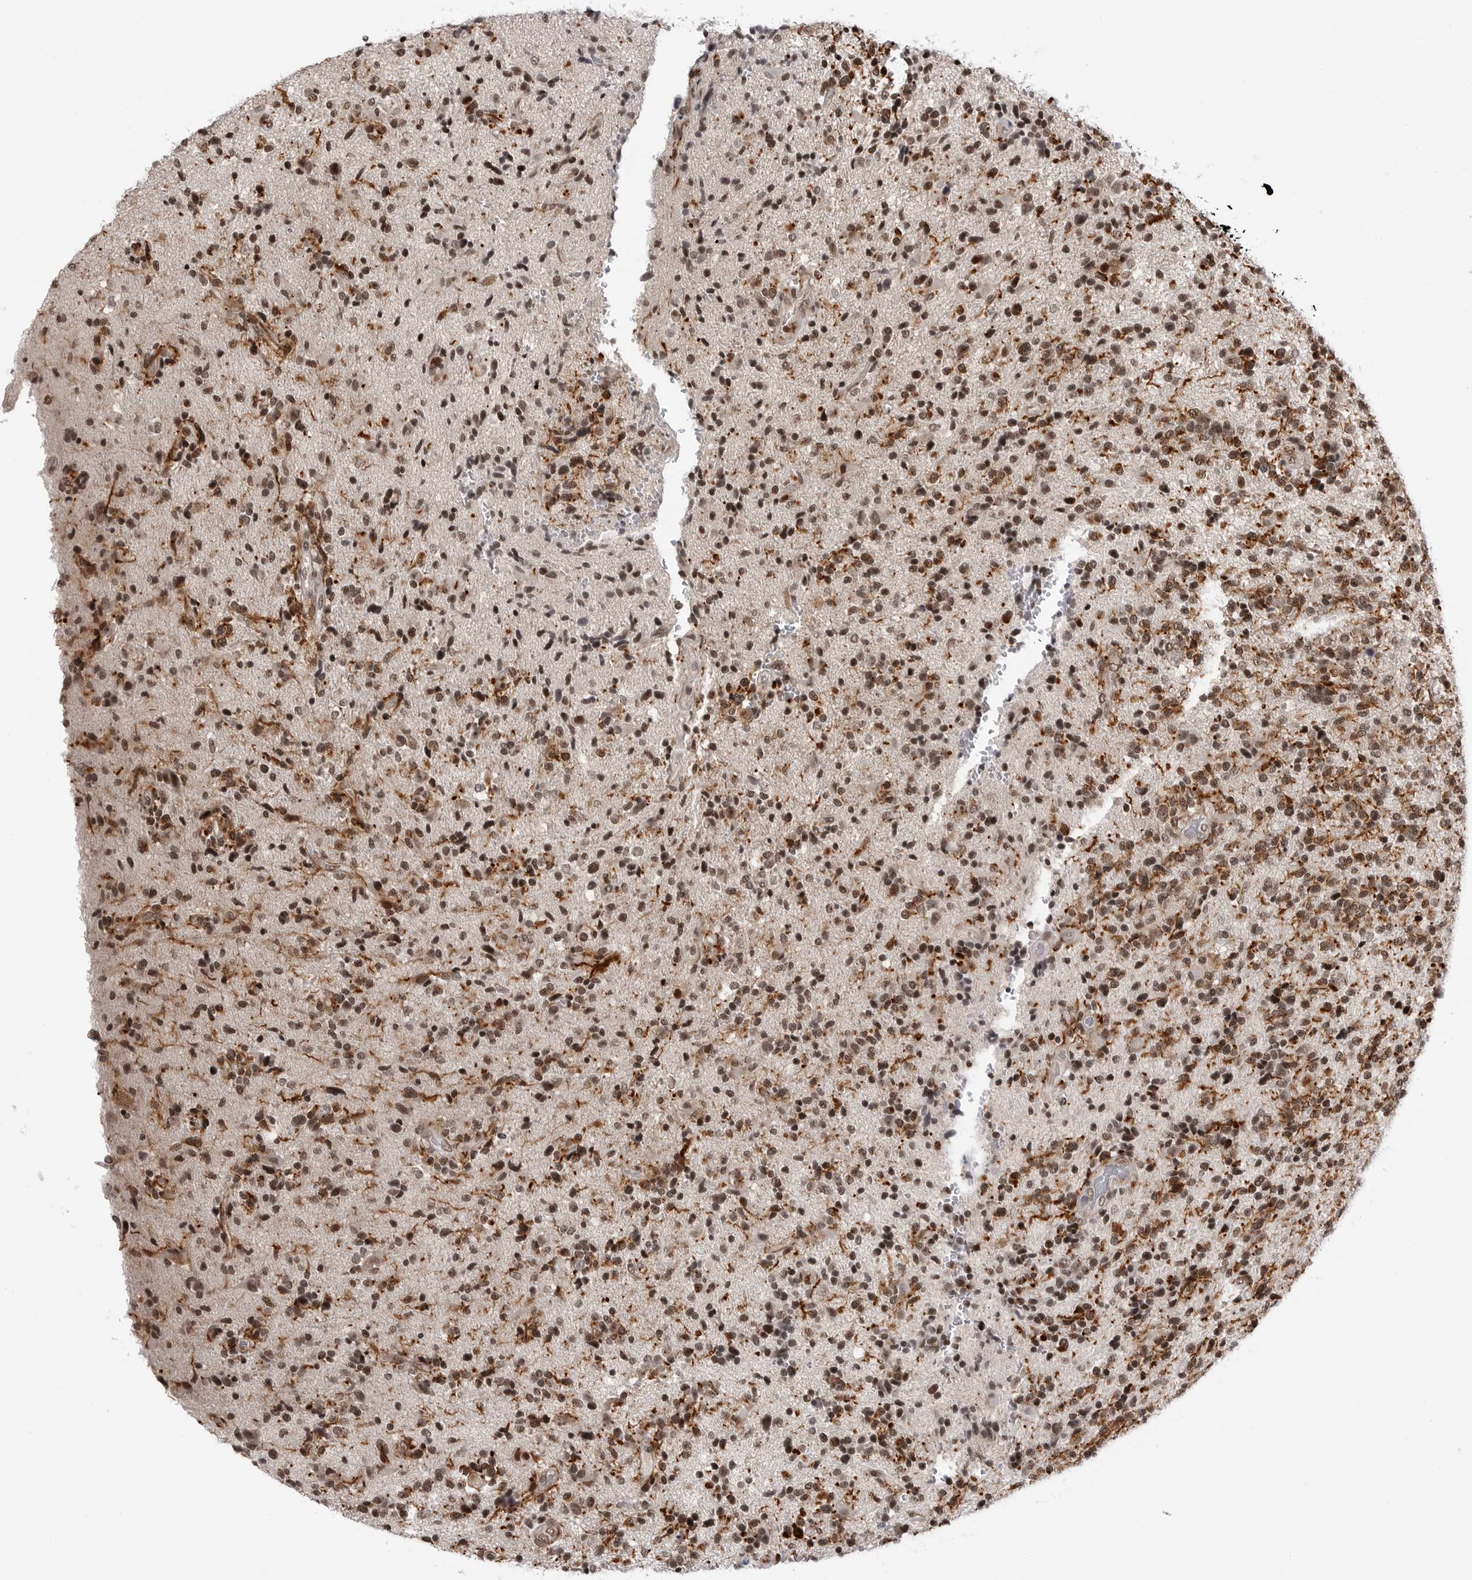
{"staining": {"intensity": "moderate", "quantity": "25%-75%", "location": "cytoplasmic/membranous,nuclear"}, "tissue": "glioma", "cell_type": "Tumor cells", "image_type": "cancer", "snomed": [{"axis": "morphology", "description": "Glioma, malignant, High grade"}, {"axis": "topography", "description": "Brain"}], "caption": "Immunohistochemistry of glioma reveals medium levels of moderate cytoplasmic/membranous and nuclear expression in approximately 25%-75% of tumor cells.", "gene": "TRIM66", "patient": {"sex": "male", "age": 72}}